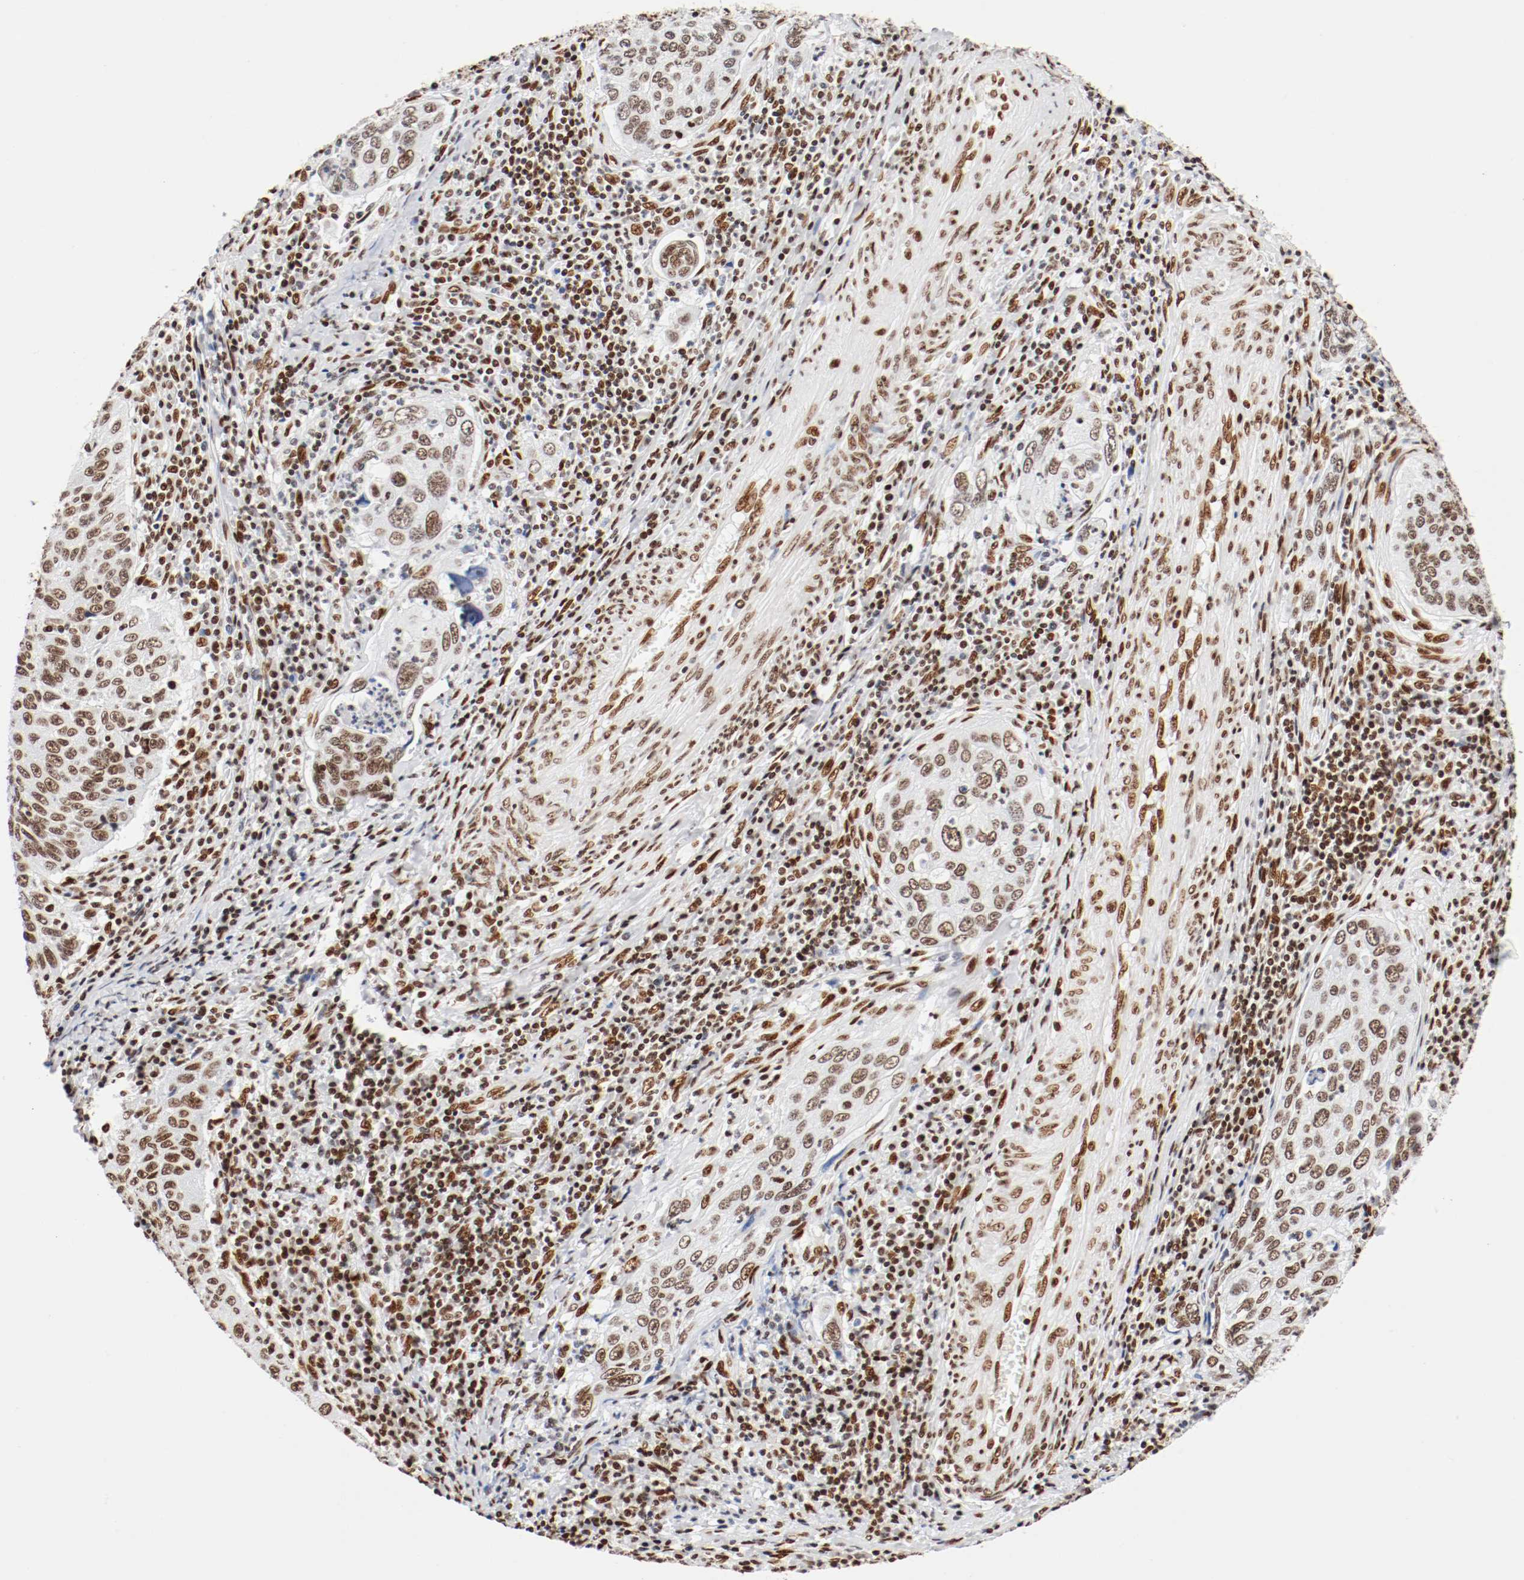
{"staining": {"intensity": "moderate", "quantity": ">75%", "location": "nuclear"}, "tissue": "cervical cancer", "cell_type": "Tumor cells", "image_type": "cancer", "snomed": [{"axis": "morphology", "description": "Squamous cell carcinoma, NOS"}, {"axis": "topography", "description": "Cervix"}], "caption": "IHC (DAB) staining of squamous cell carcinoma (cervical) reveals moderate nuclear protein positivity in approximately >75% of tumor cells. (Brightfield microscopy of DAB IHC at high magnification).", "gene": "CTBP1", "patient": {"sex": "female", "age": 53}}